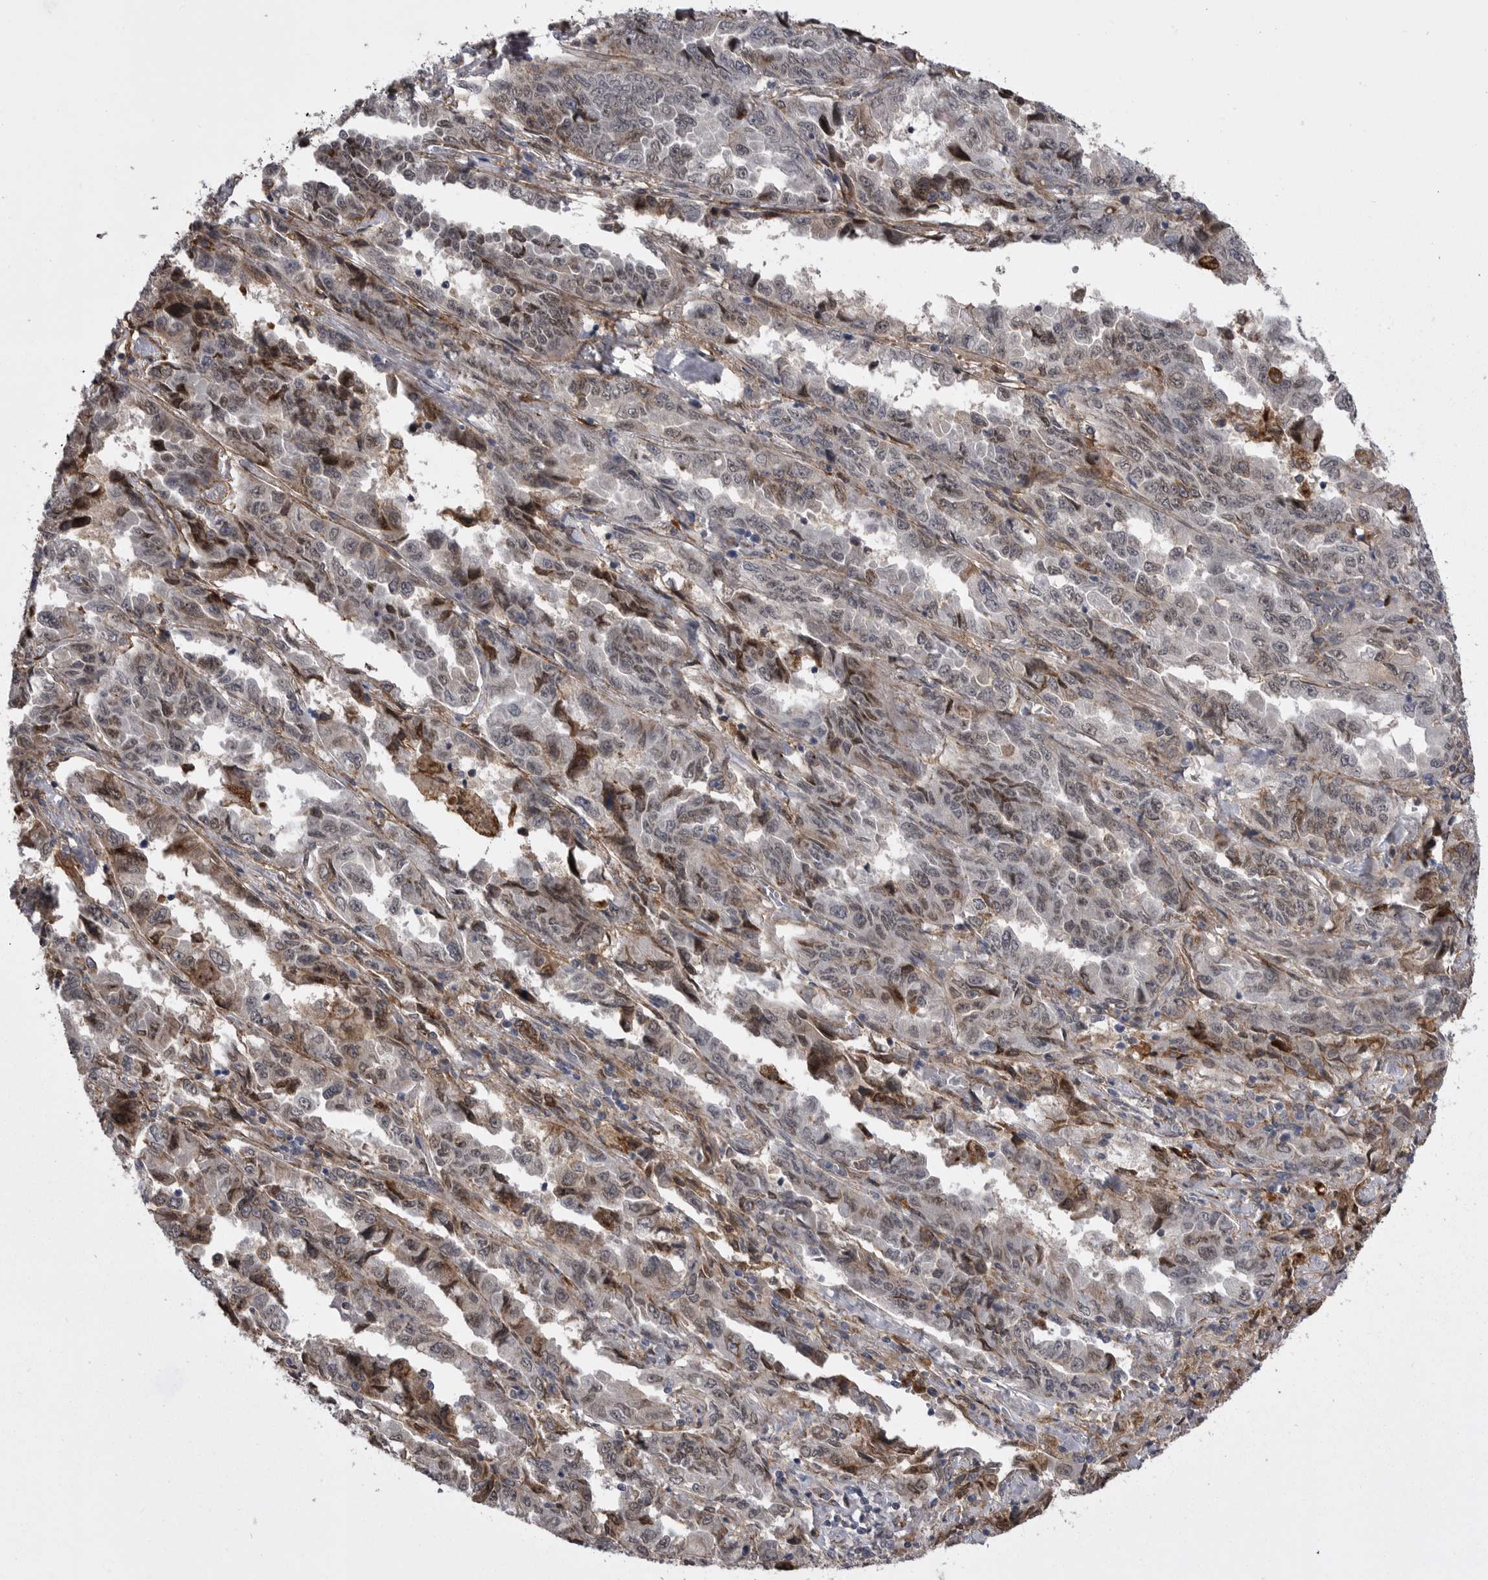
{"staining": {"intensity": "weak", "quantity": "25%-75%", "location": "nuclear"}, "tissue": "lung cancer", "cell_type": "Tumor cells", "image_type": "cancer", "snomed": [{"axis": "morphology", "description": "Adenocarcinoma, NOS"}, {"axis": "topography", "description": "Lung"}], "caption": "The immunohistochemical stain shows weak nuclear expression in tumor cells of lung cancer tissue.", "gene": "ABL1", "patient": {"sex": "female", "age": 51}}